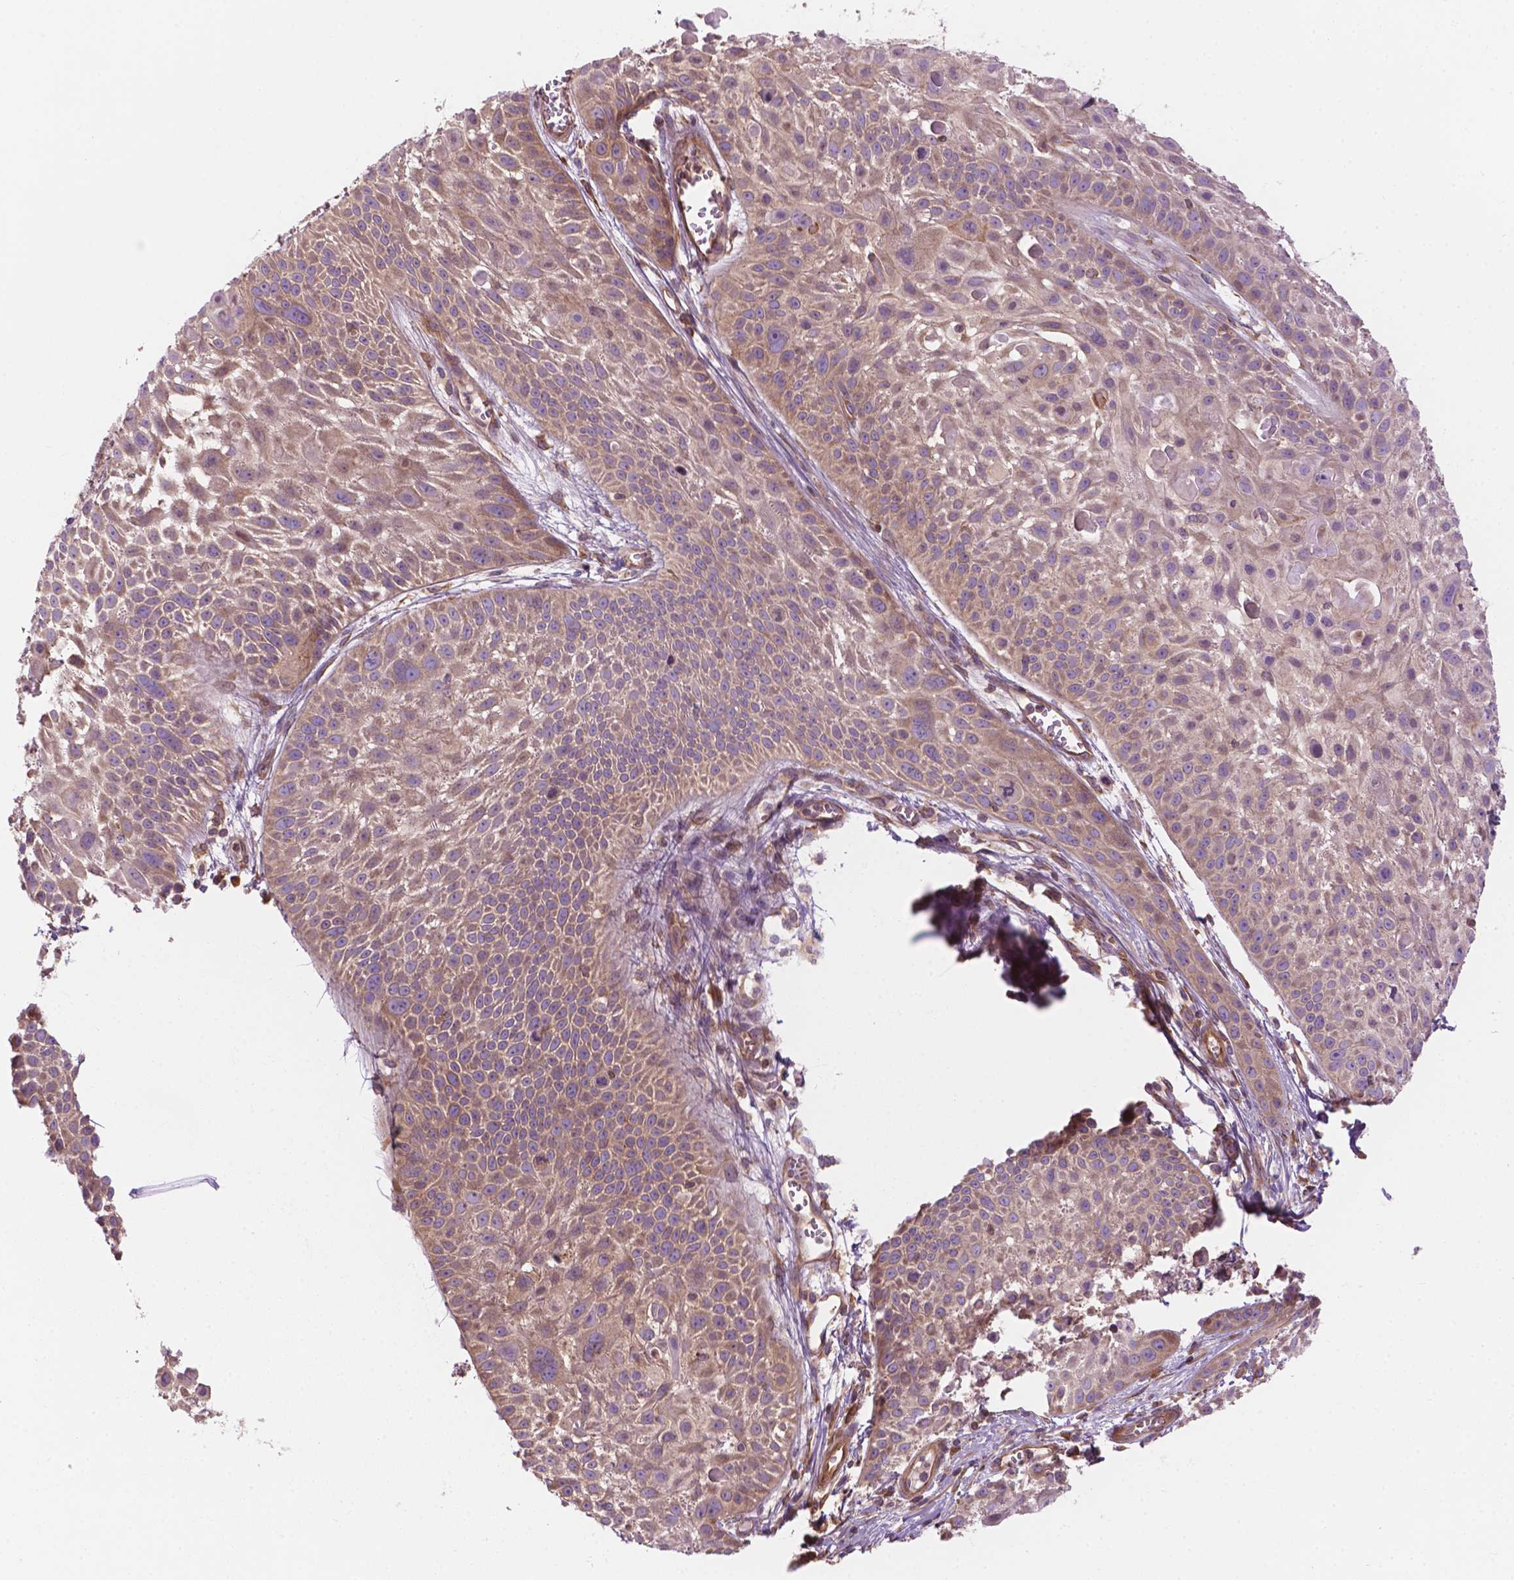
{"staining": {"intensity": "weak", "quantity": "25%-75%", "location": "cytoplasmic/membranous"}, "tissue": "skin cancer", "cell_type": "Tumor cells", "image_type": "cancer", "snomed": [{"axis": "morphology", "description": "Squamous cell carcinoma, NOS"}, {"axis": "topography", "description": "Skin"}, {"axis": "topography", "description": "Anal"}], "caption": "Immunohistochemistry histopathology image of neoplastic tissue: skin squamous cell carcinoma stained using IHC exhibits low levels of weak protein expression localized specifically in the cytoplasmic/membranous of tumor cells, appearing as a cytoplasmic/membranous brown color.", "gene": "SURF4", "patient": {"sex": "female", "age": 75}}